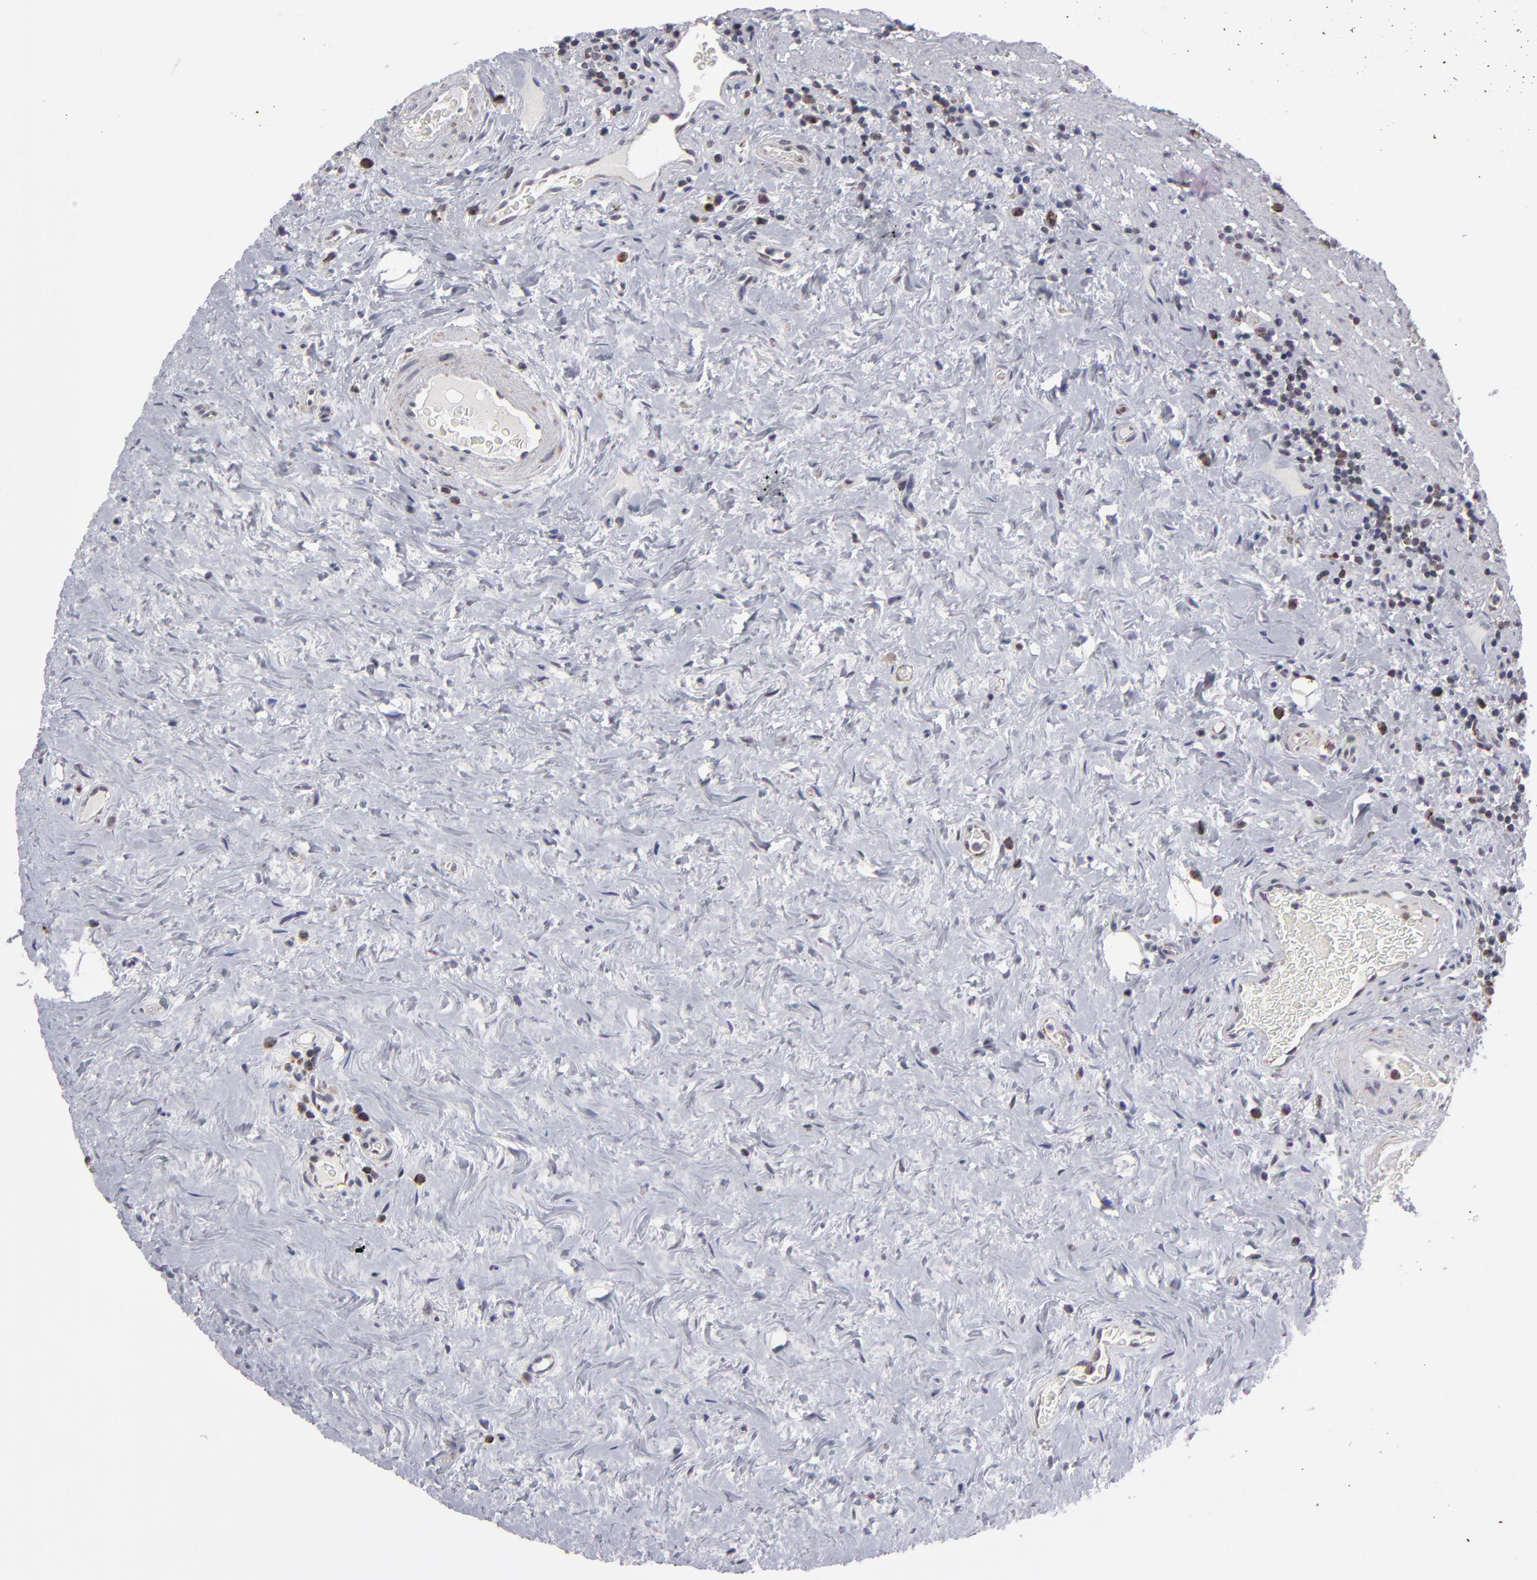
{"staining": {"intensity": "weak", "quantity": "25%-75%", "location": "nuclear"}, "tissue": "stomach", "cell_type": "Glandular cells", "image_type": "normal", "snomed": [{"axis": "morphology", "description": "Normal tissue, NOS"}, {"axis": "topography", "description": "Stomach, lower"}], "caption": "Stomach stained with immunohistochemistry demonstrates weak nuclear expression in approximately 25%-75% of glandular cells. Nuclei are stained in blue.", "gene": "SLC15A1", "patient": {"sex": "male", "age": 56}}